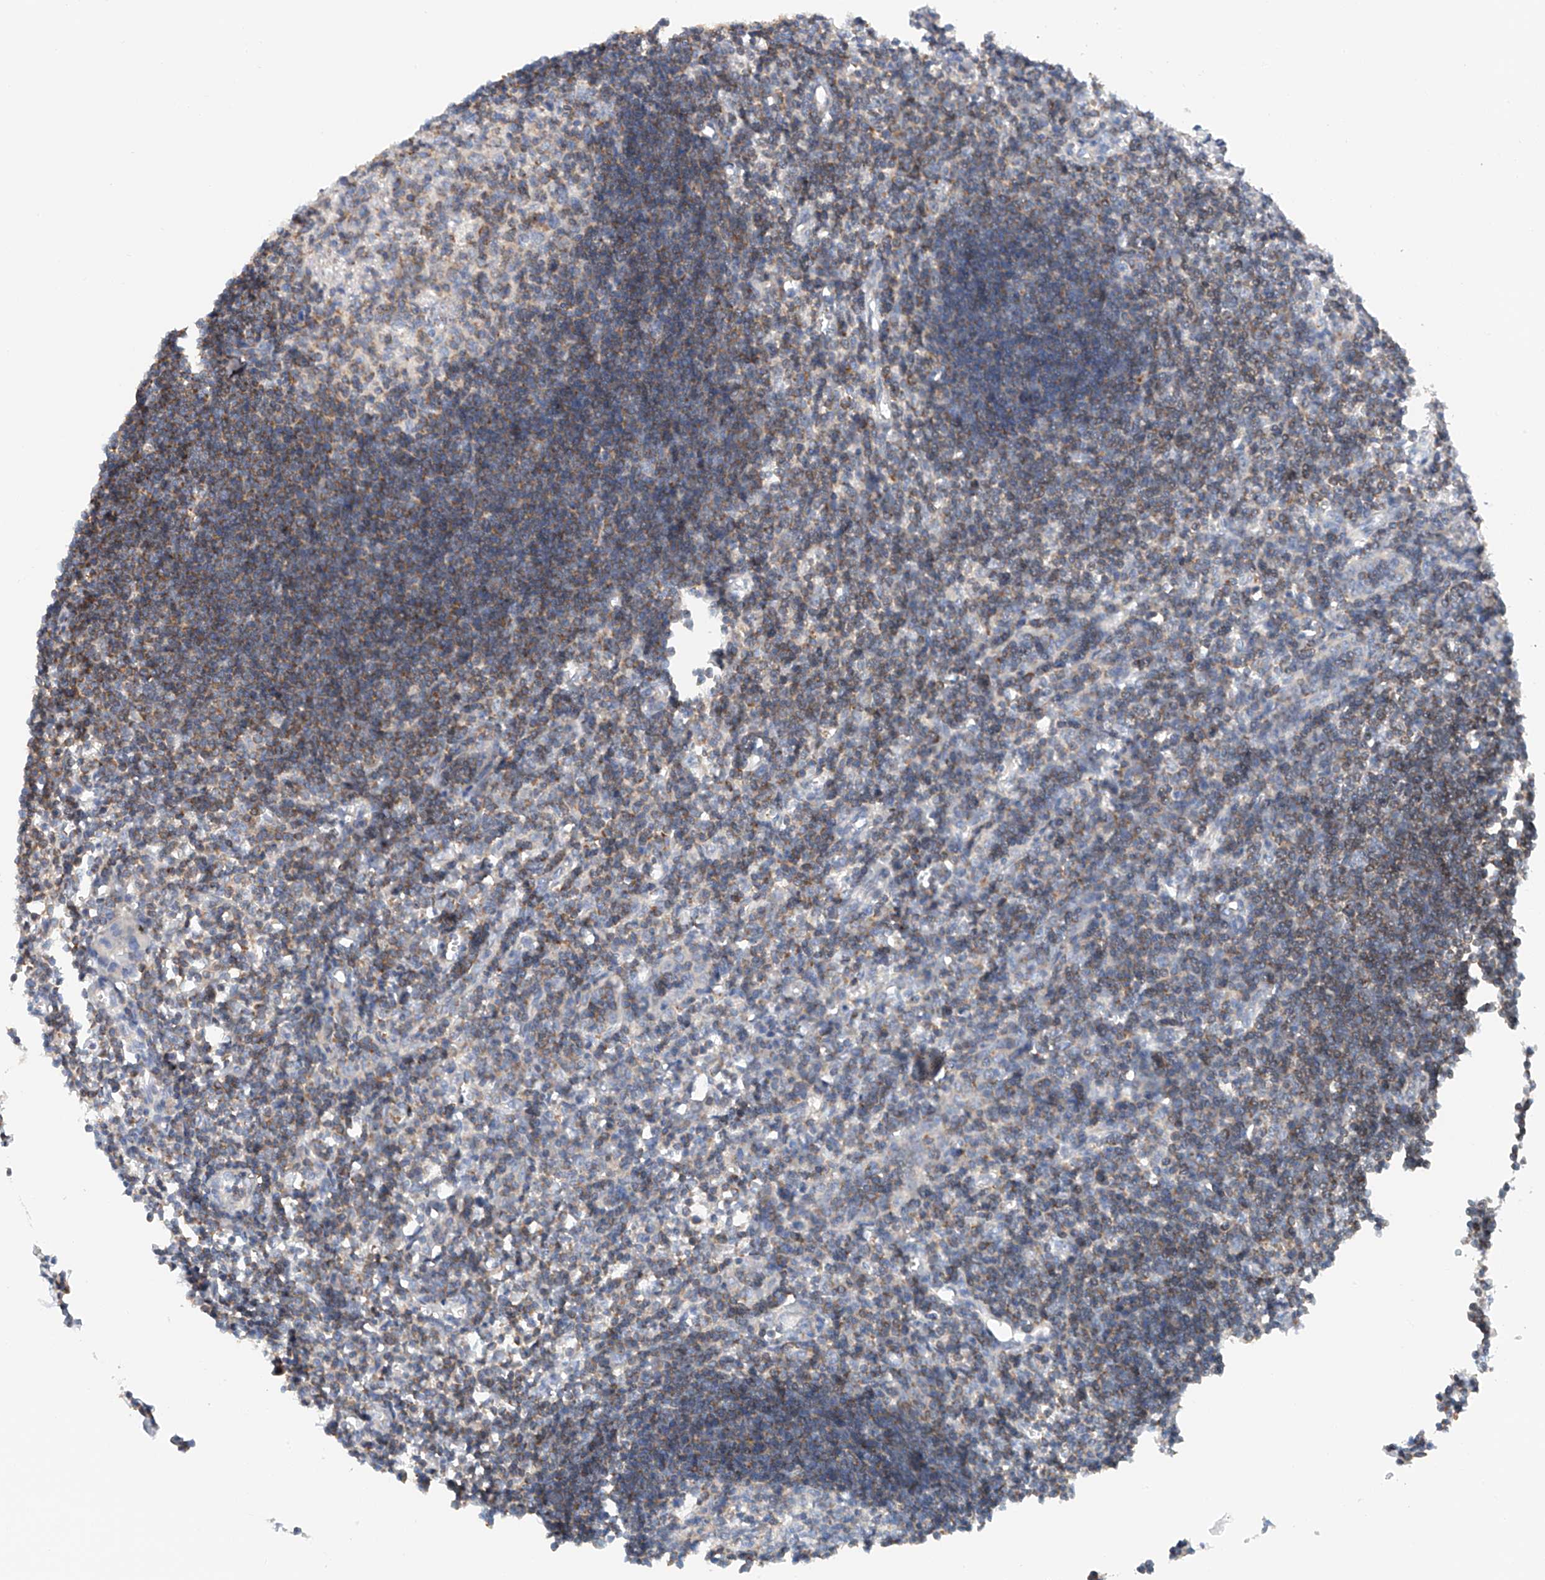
{"staining": {"intensity": "moderate", "quantity": ">75%", "location": "cytoplasmic/membranous"}, "tissue": "lymph node", "cell_type": "Germinal center cells", "image_type": "normal", "snomed": [{"axis": "morphology", "description": "Normal tissue, NOS"}, {"axis": "morphology", "description": "Malignant melanoma, Metastatic site"}, {"axis": "topography", "description": "Lymph node"}], "caption": "IHC staining of normal lymph node, which displays medium levels of moderate cytoplasmic/membranous staining in approximately >75% of germinal center cells indicating moderate cytoplasmic/membranous protein positivity. The staining was performed using DAB (3,3'-diaminobenzidine) (brown) for protein detection and nuclei were counterstained in hematoxylin (blue).", "gene": "MFN2", "patient": {"sex": "male", "age": 41}}